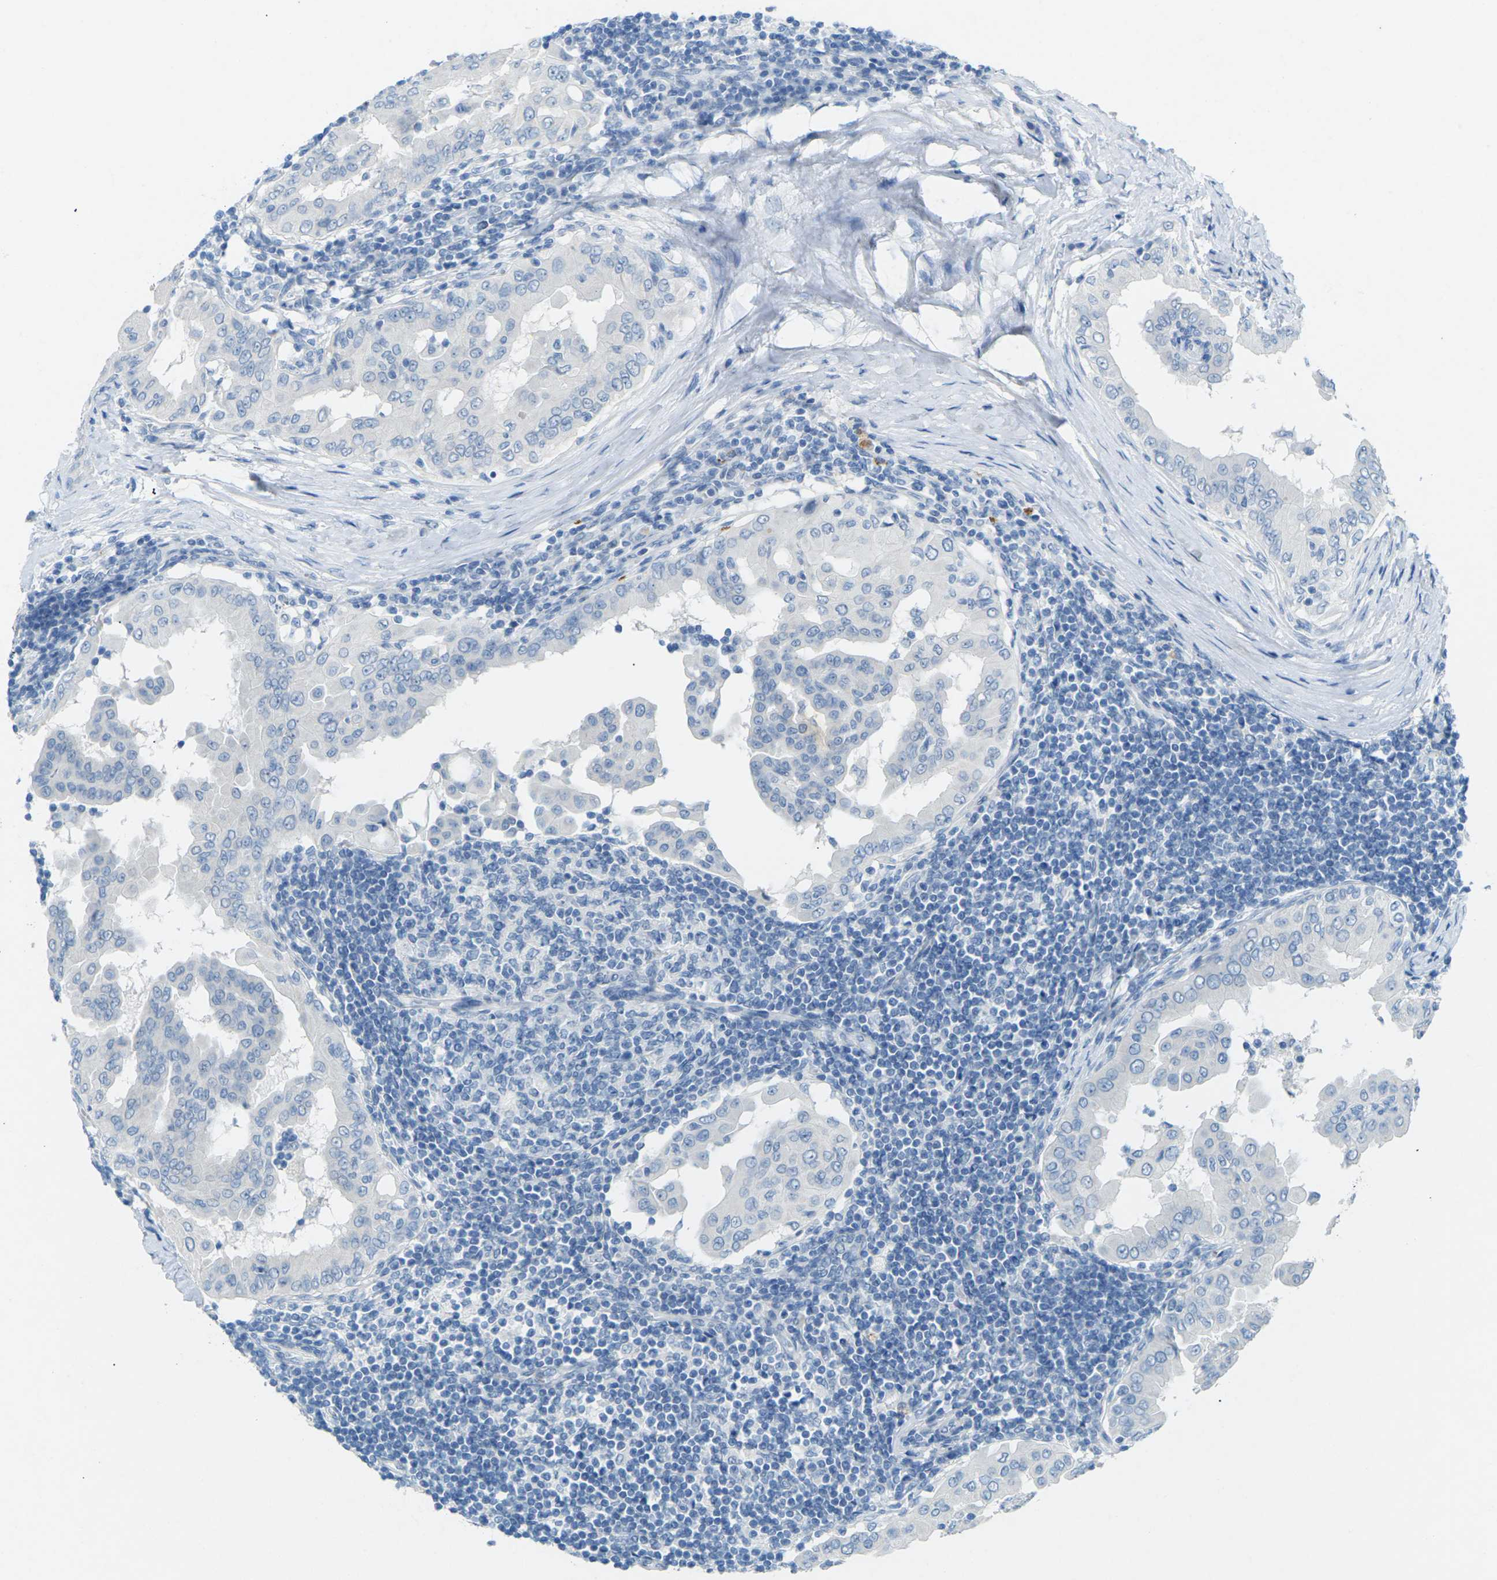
{"staining": {"intensity": "negative", "quantity": "none", "location": "none"}, "tissue": "thyroid cancer", "cell_type": "Tumor cells", "image_type": "cancer", "snomed": [{"axis": "morphology", "description": "Papillary adenocarcinoma, NOS"}, {"axis": "topography", "description": "Thyroid gland"}], "caption": "There is no significant positivity in tumor cells of thyroid cancer.", "gene": "CDH16", "patient": {"sex": "male", "age": 33}}